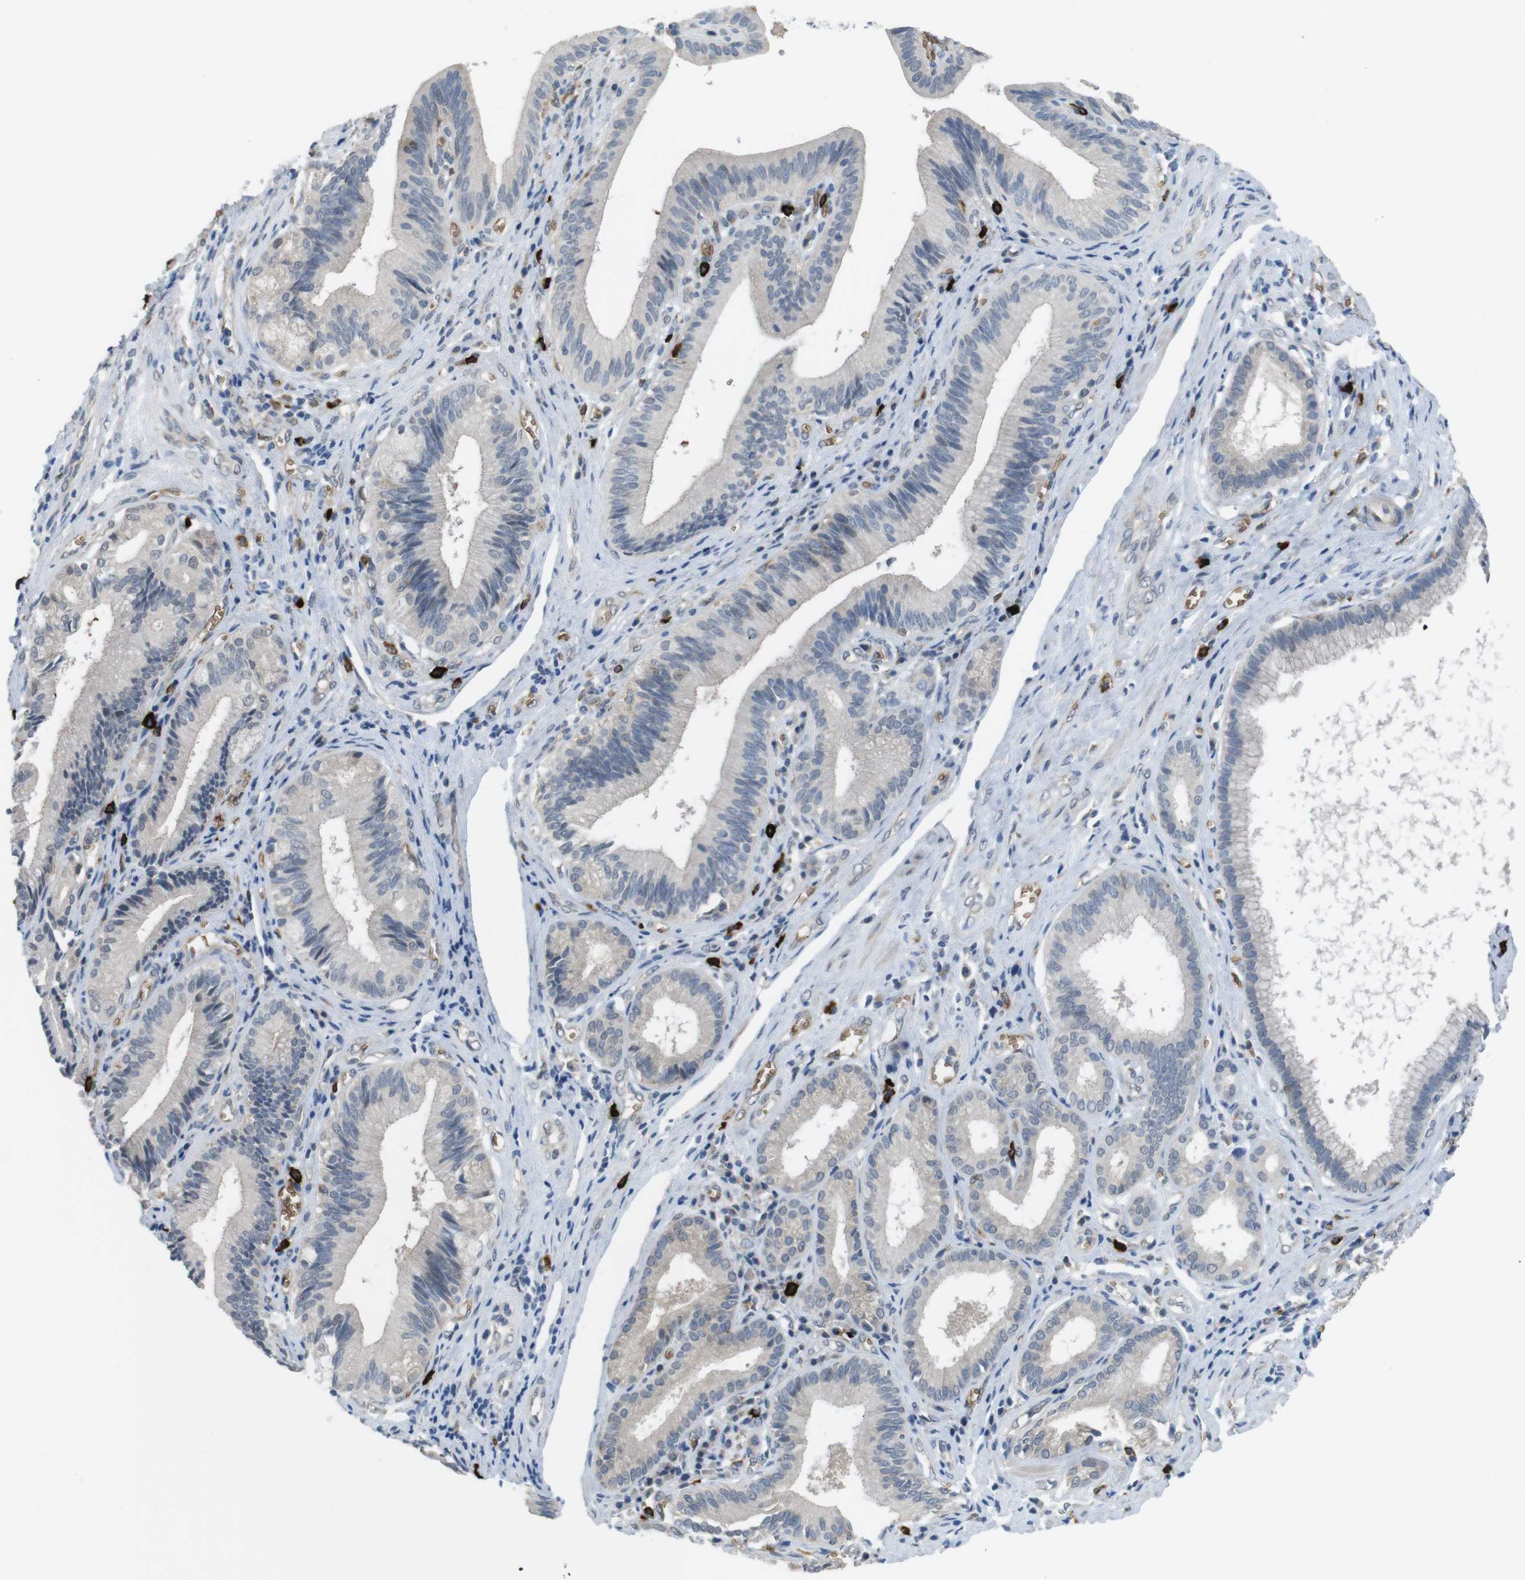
{"staining": {"intensity": "negative", "quantity": "none", "location": "none"}, "tissue": "pancreatic cancer", "cell_type": "Tumor cells", "image_type": "cancer", "snomed": [{"axis": "morphology", "description": "Adenocarcinoma, NOS"}, {"axis": "topography", "description": "Pancreas"}], "caption": "Pancreatic cancer (adenocarcinoma) was stained to show a protein in brown. There is no significant expression in tumor cells.", "gene": "GYPA", "patient": {"sex": "female", "age": 75}}